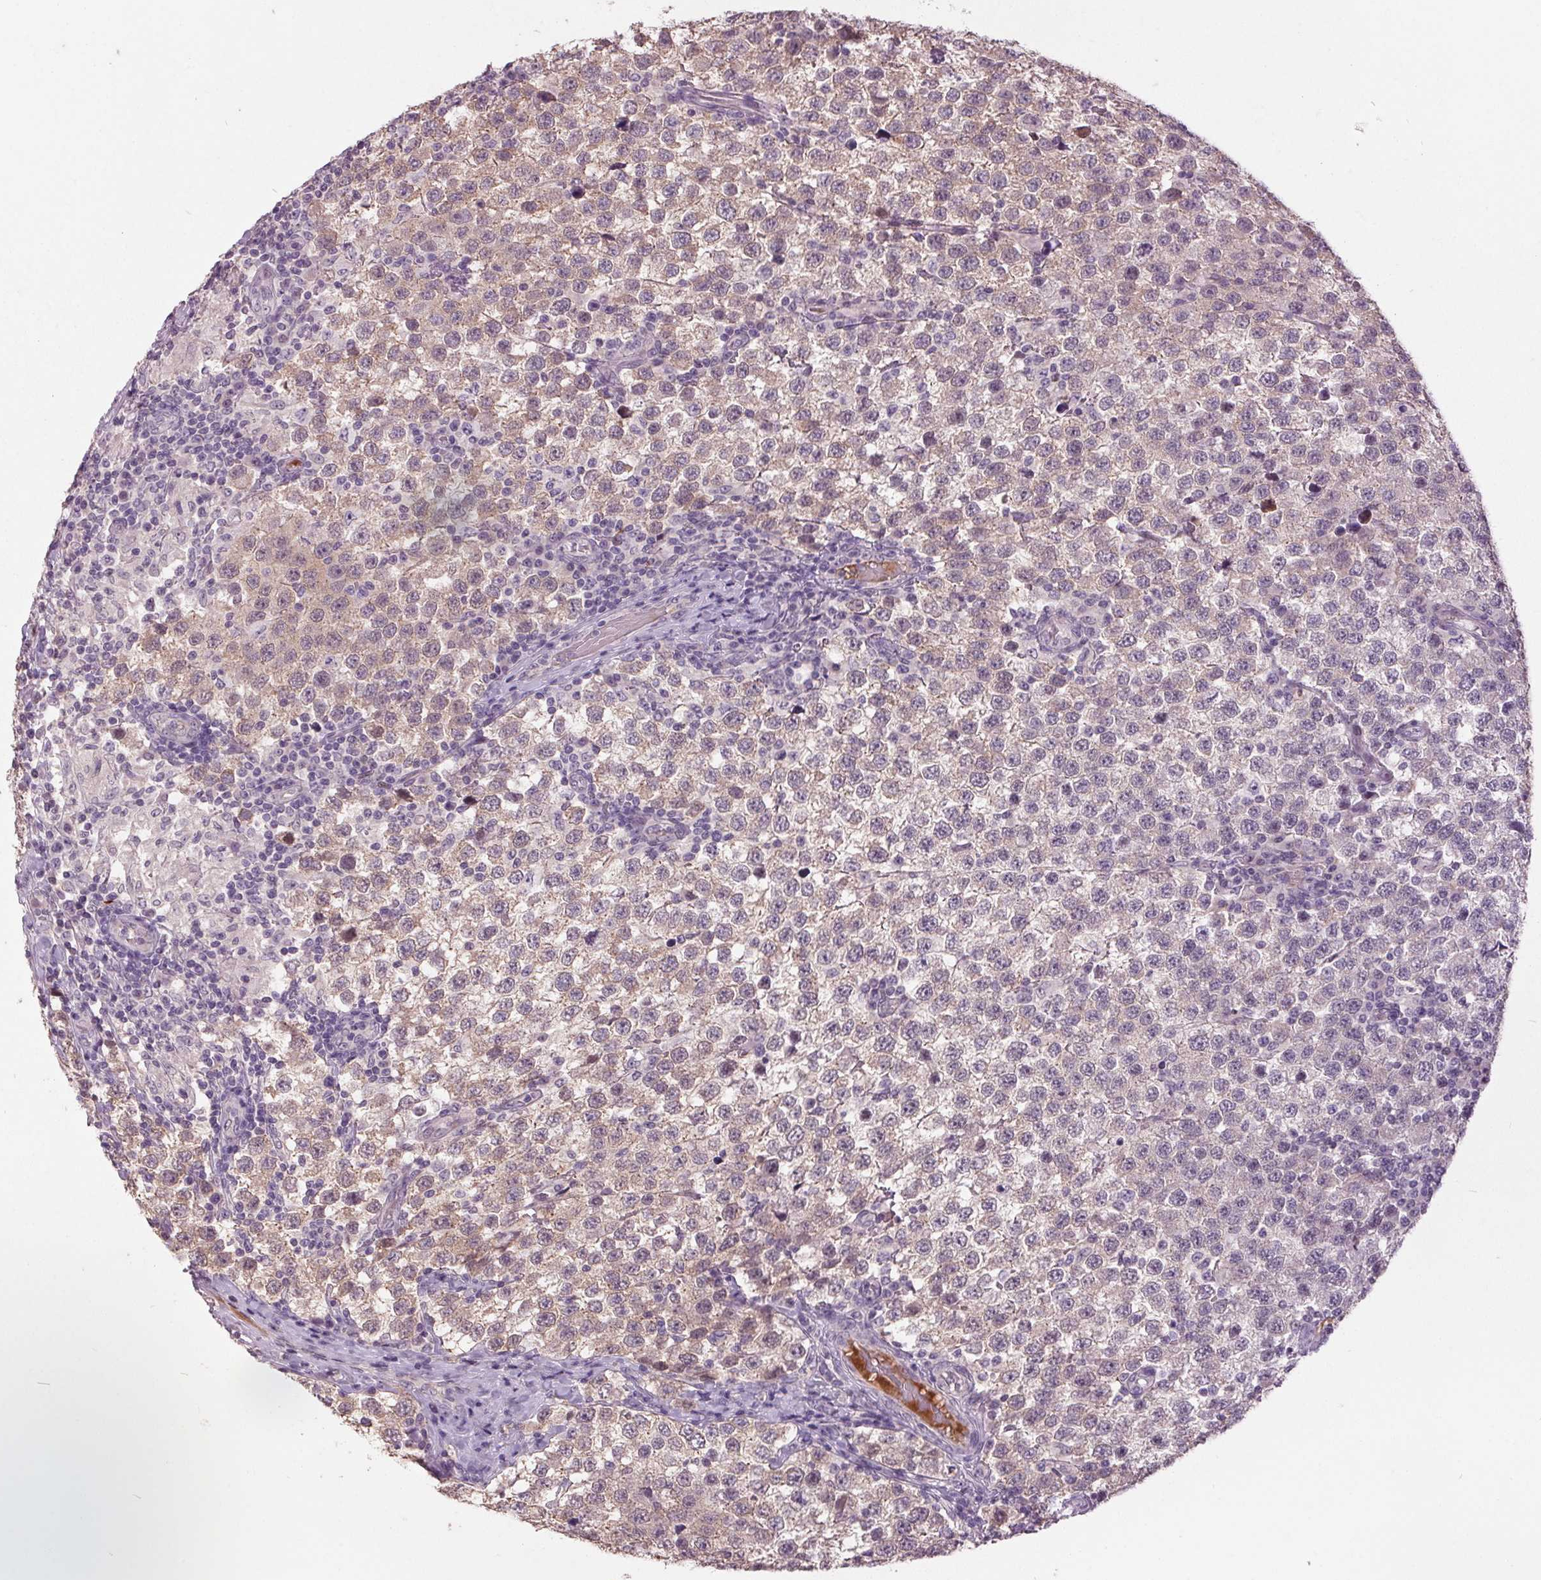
{"staining": {"intensity": "weak", "quantity": ">75%", "location": "cytoplasmic/membranous,nuclear"}, "tissue": "testis cancer", "cell_type": "Tumor cells", "image_type": "cancer", "snomed": [{"axis": "morphology", "description": "Seminoma, NOS"}, {"axis": "topography", "description": "Testis"}], "caption": "A low amount of weak cytoplasmic/membranous and nuclear positivity is appreciated in approximately >75% of tumor cells in testis seminoma tissue.", "gene": "C2orf16", "patient": {"sex": "male", "age": 34}}